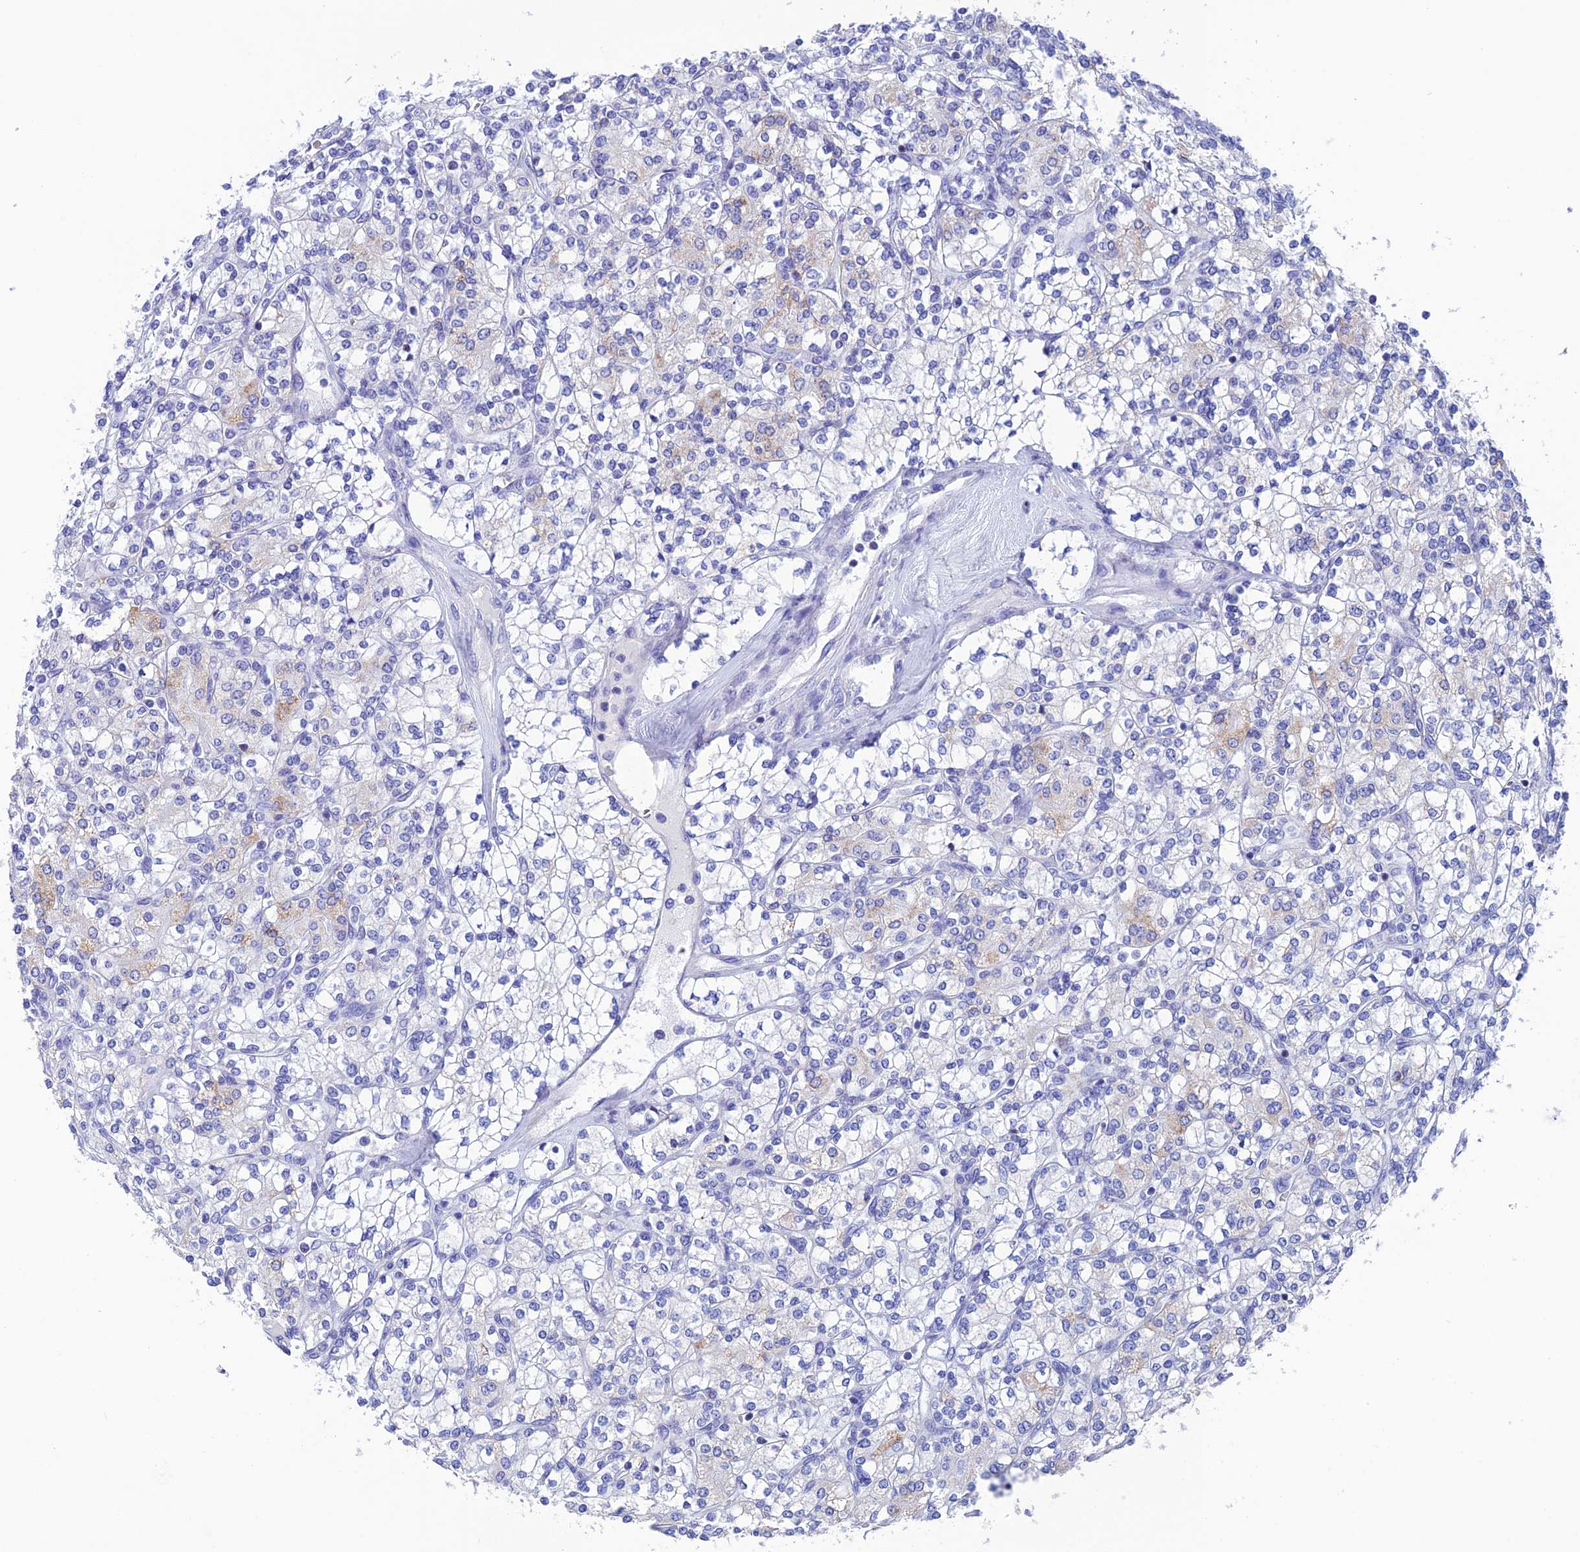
{"staining": {"intensity": "moderate", "quantity": "<25%", "location": "cytoplasmic/membranous"}, "tissue": "renal cancer", "cell_type": "Tumor cells", "image_type": "cancer", "snomed": [{"axis": "morphology", "description": "Adenocarcinoma, NOS"}, {"axis": "topography", "description": "Kidney"}], "caption": "This image shows IHC staining of renal cancer (adenocarcinoma), with low moderate cytoplasmic/membranous positivity in about <25% of tumor cells.", "gene": "NXPE4", "patient": {"sex": "male", "age": 77}}